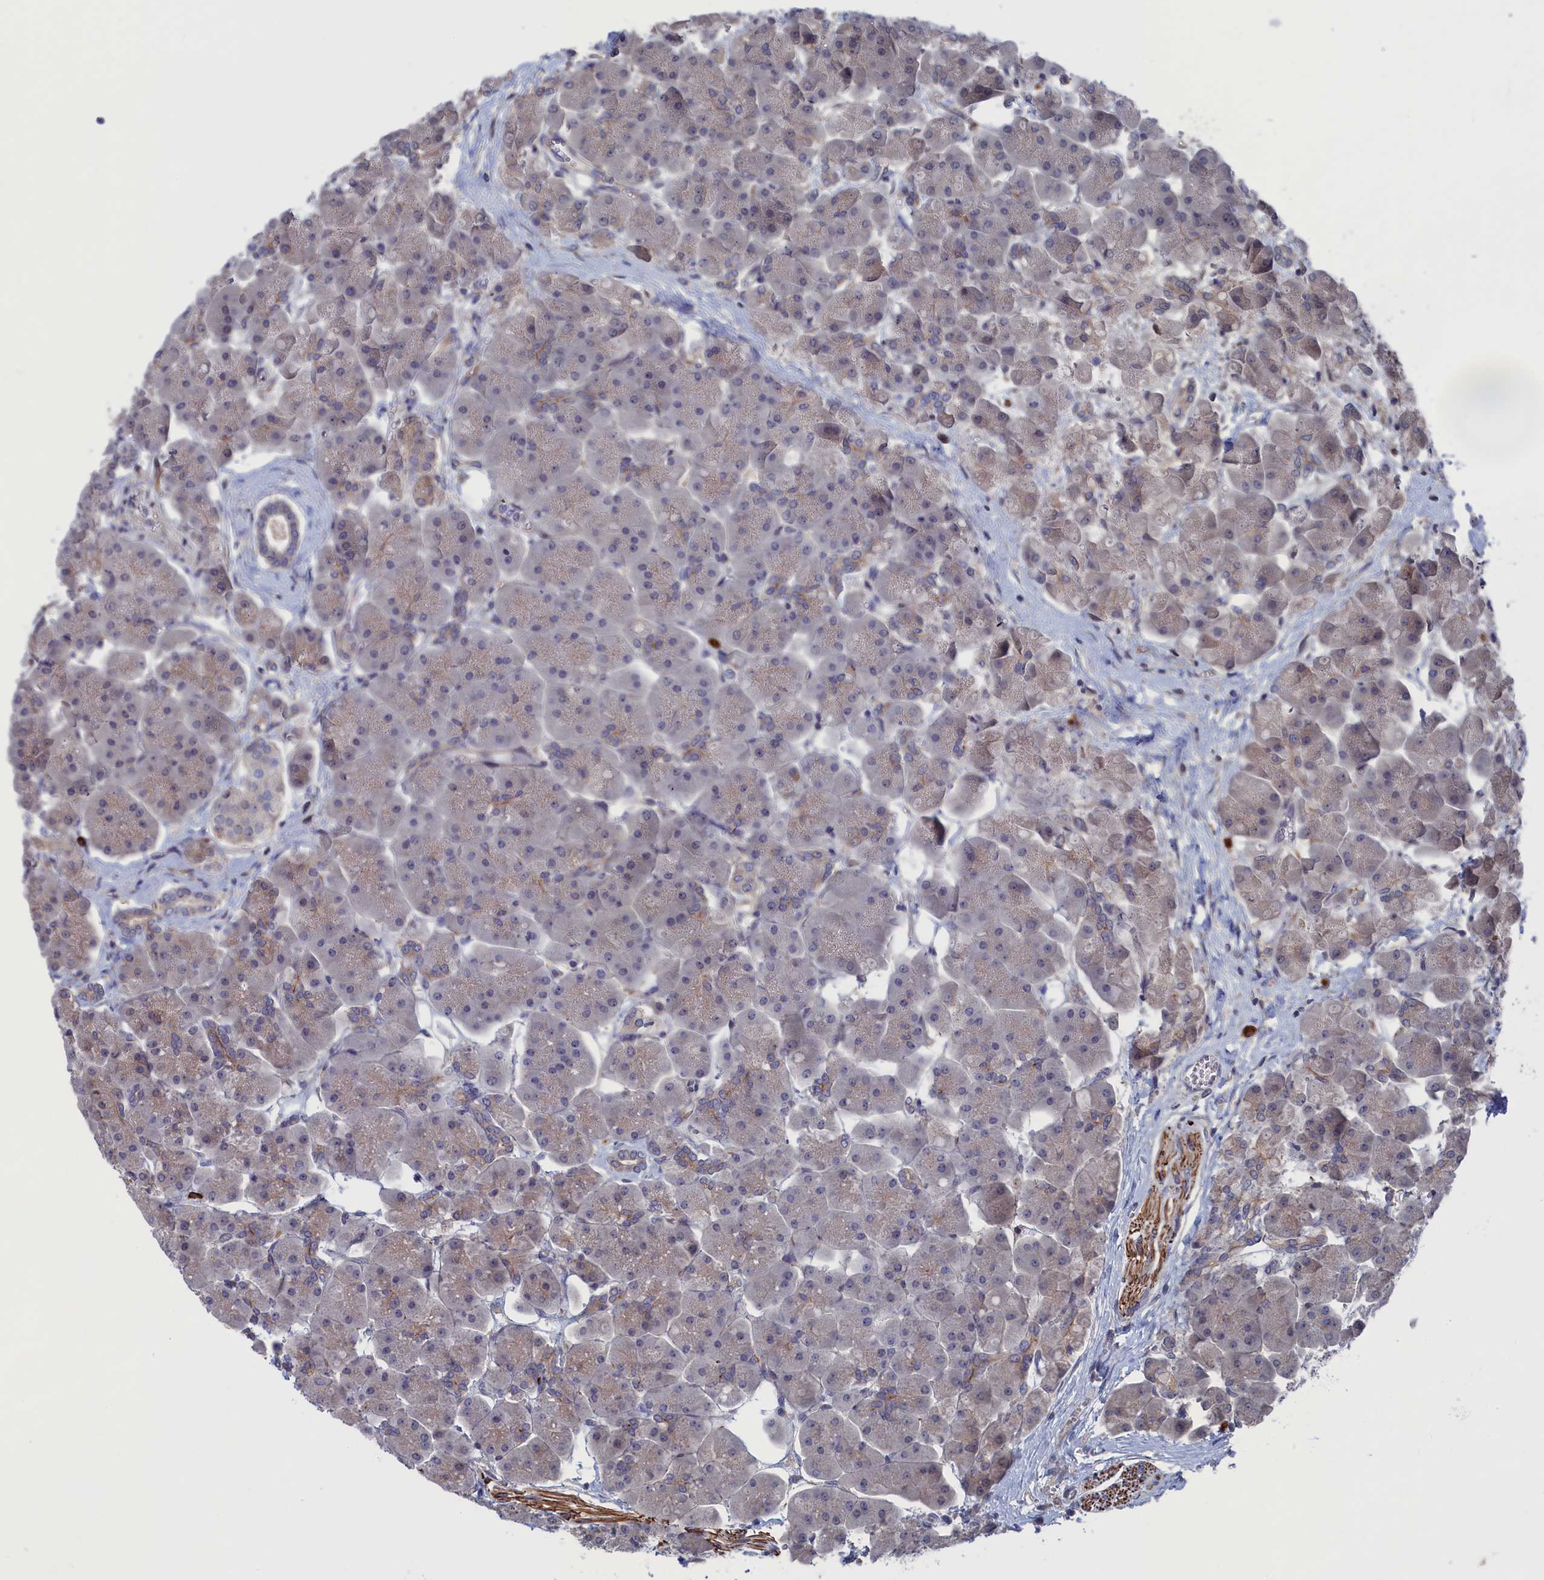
{"staining": {"intensity": "moderate", "quantity": "25%-75%", "location": "cytoplasmic/membranous"}, "tissue": "pancreas", "cell_type": "Exocrine glandular cells", "image_type": "normal", "snomed": [{"axis": "morphology", "description": "Normal tissue, NOS"}, {"axis": "topography", "description": "Pancreas"}], "caption": "Immunohistochemical staining of normal pancreas shows moderate cytoplasmic/membranous protein staining in about 25%-75% of exocrine glandular cells. (DAB = brown stain, brightfield microscopy at high magnification).", "gene": "NUTF2", "patient": {"sex": "male", "age": 66}}